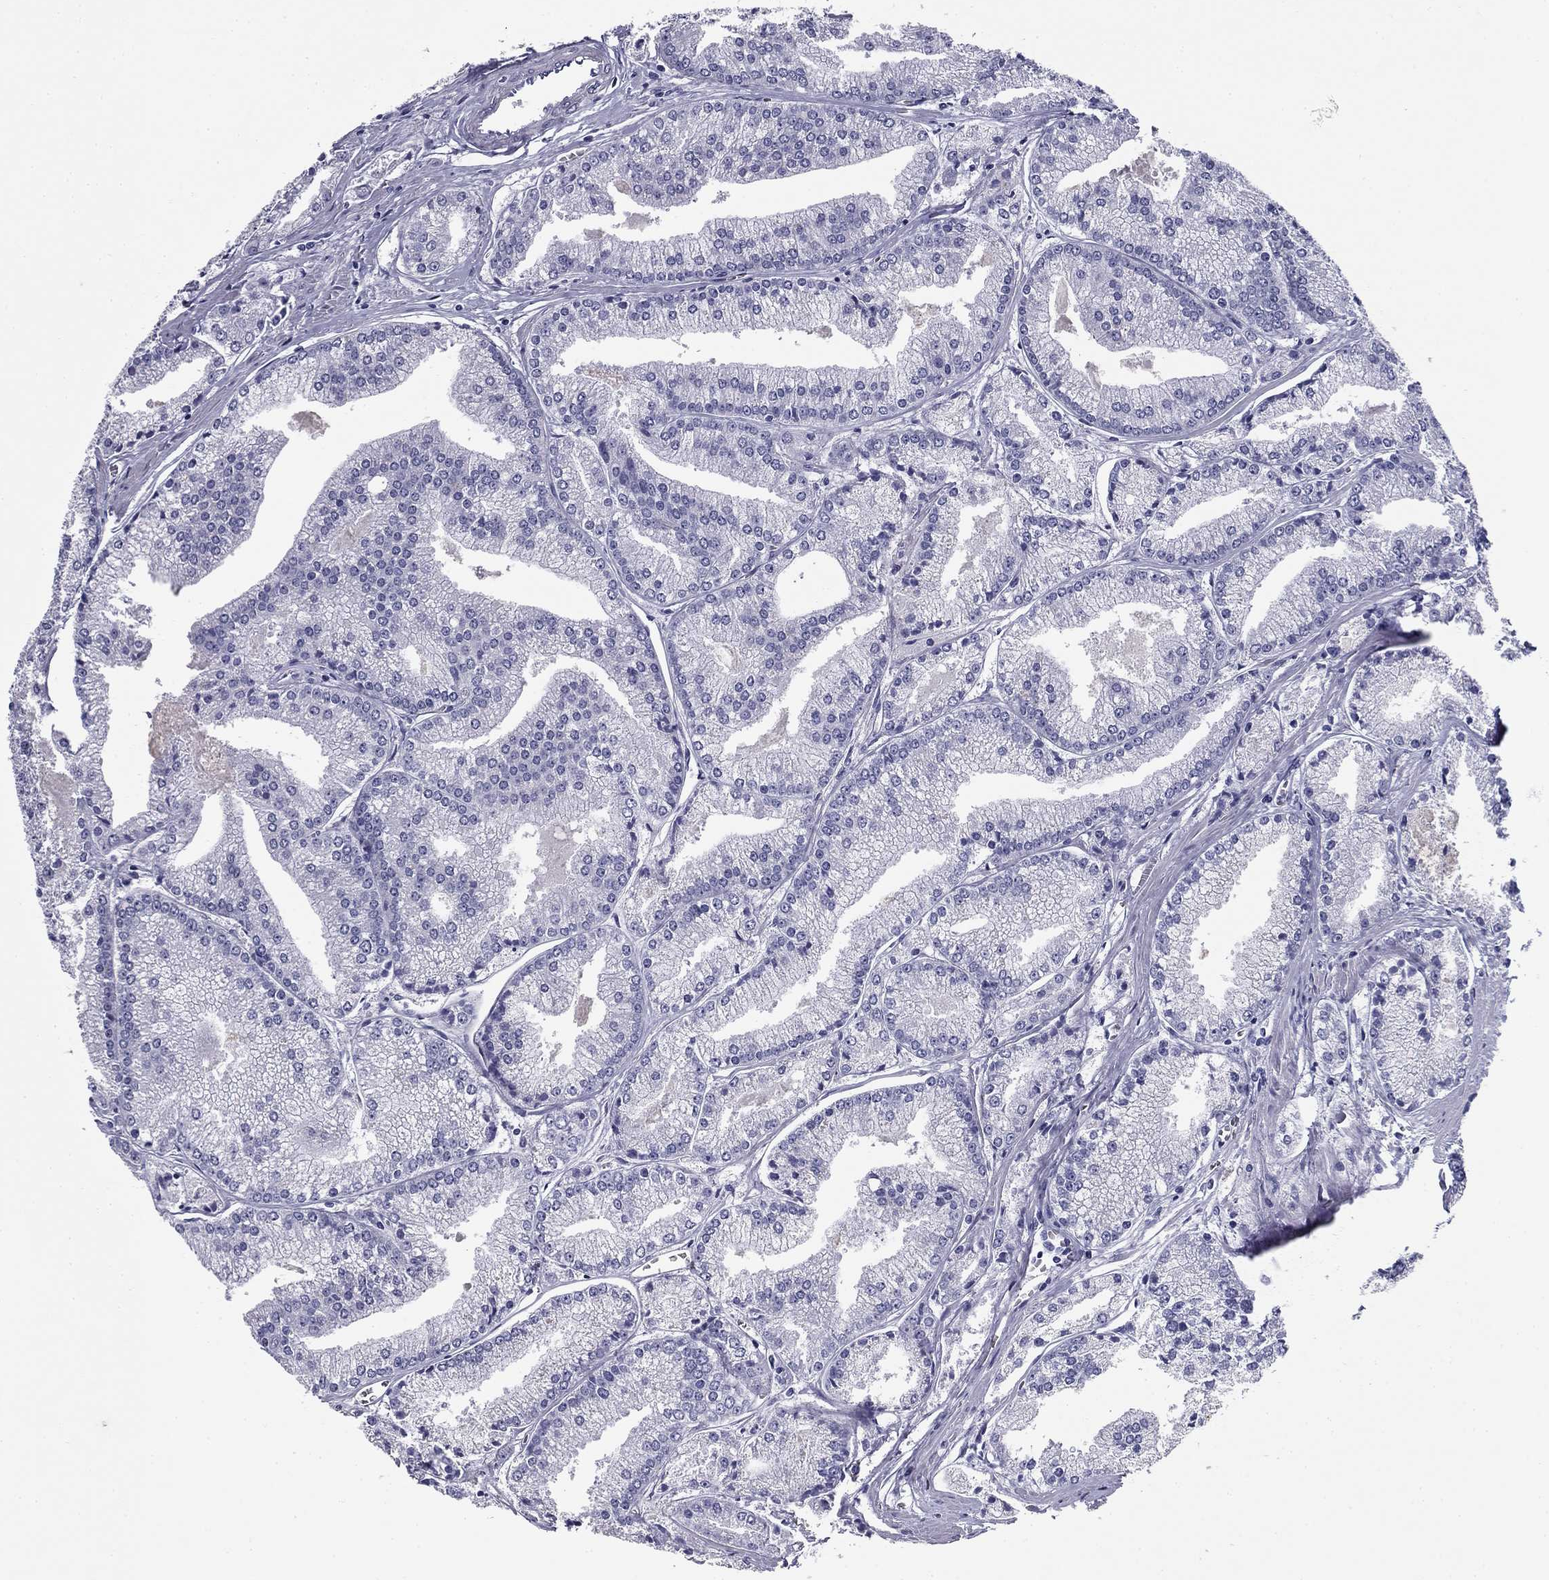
{"staining": {"intensity": "negative", "quantity": "none", "location": "none"}, "tissue": "prostate cancer", "cell_type": "Tumor cells", "image_type": "cancer", "snomed": [{"axis": "morphology", "description": "Adenocarcinoma, NOS"}, {"axis": "topography", "description": "Prostate"}], "caption": "Protein analysis of prostate cancer (adenocarcinoma) shows no significant positivity in tumor cells.", "gene": "ZP2", "patient": {"sex": "male", "age": 72}}